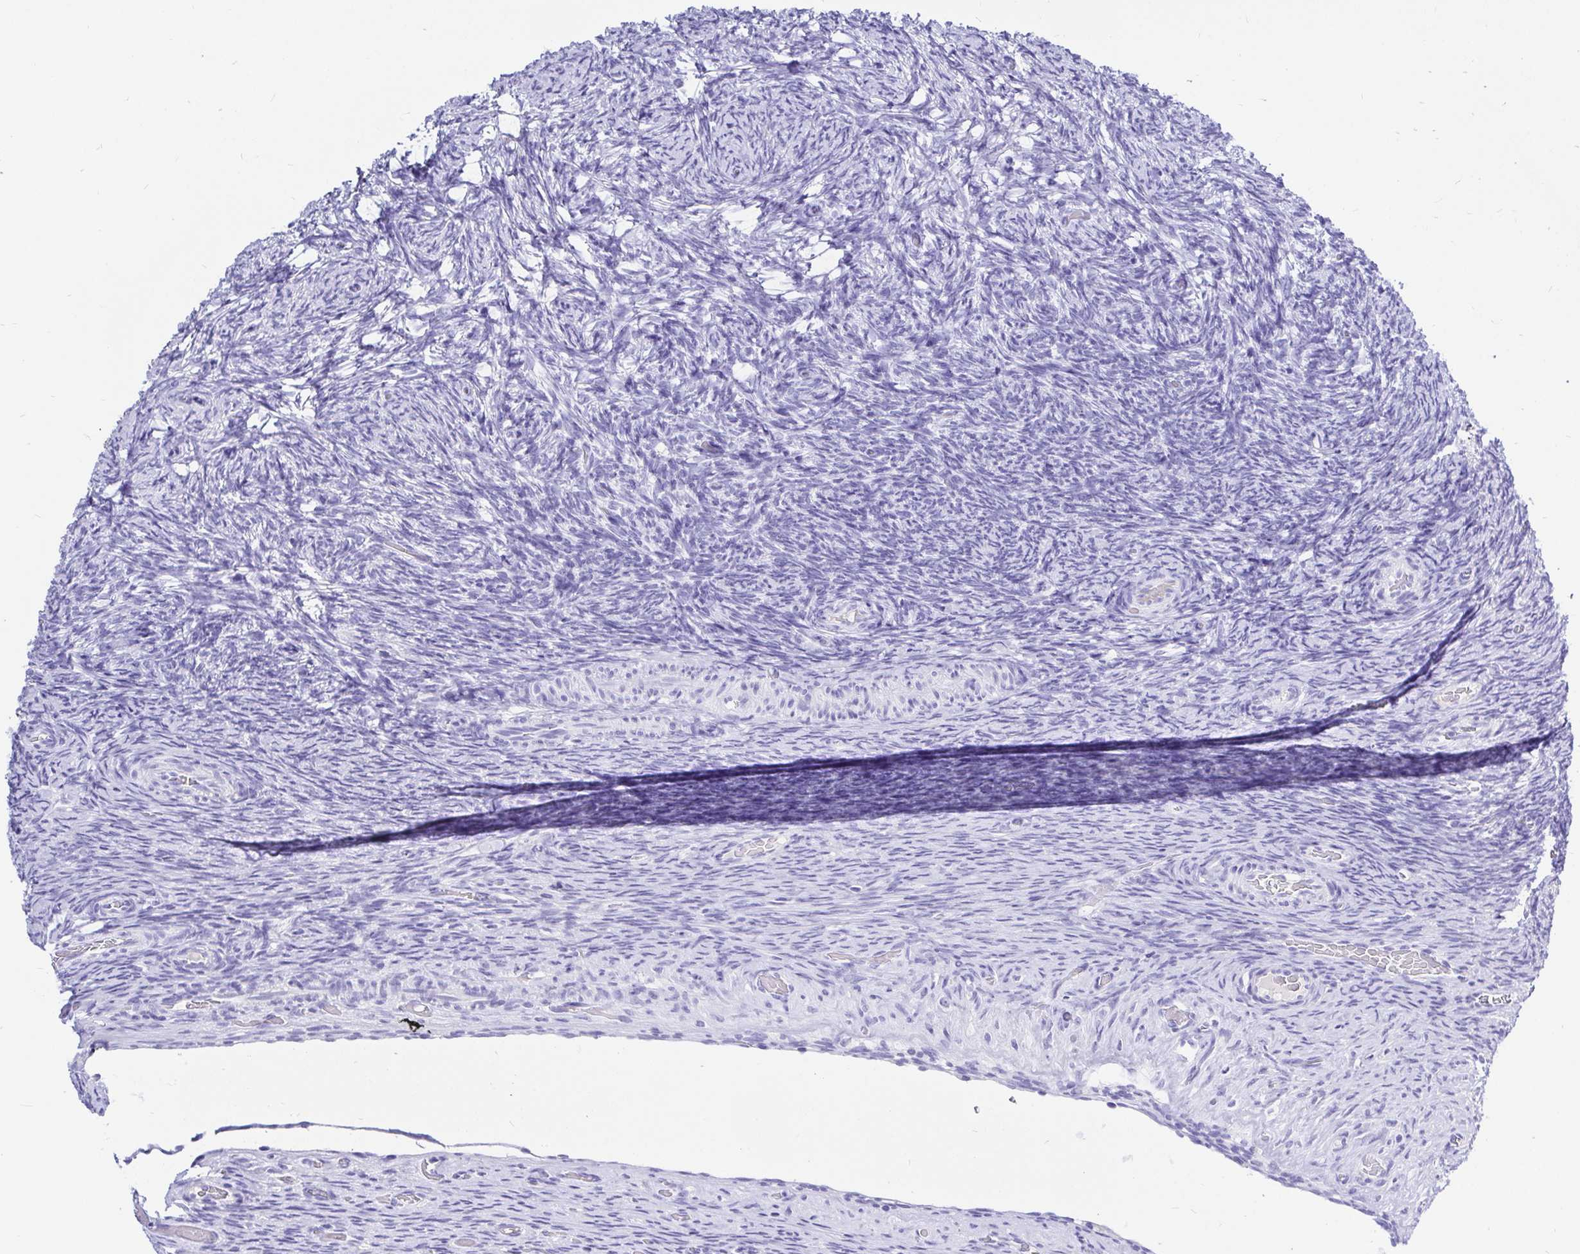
{"staining": {"intensity": "negative", "quantity": "none", "location": "none"}, "tissue": "ovary", "cell_type": "Ovarian stroma cells", "image_type": "normal", "snomed": [{"axis": "morphology", "description": "Normal tissue, NOS"}, {"axis": "topography", "description": "Ovary"}], "caption": "Photomicrograph shows no significant protein expression in ovarian stroma cells of benign ovary. The staining is performed using DAB (3,3'-diaminobenzidine) brown chromogen with nuclei counter-stained in using hematoxylin.", "gene": "KRT13", "patient": {"sex": "female", "age": 34}}